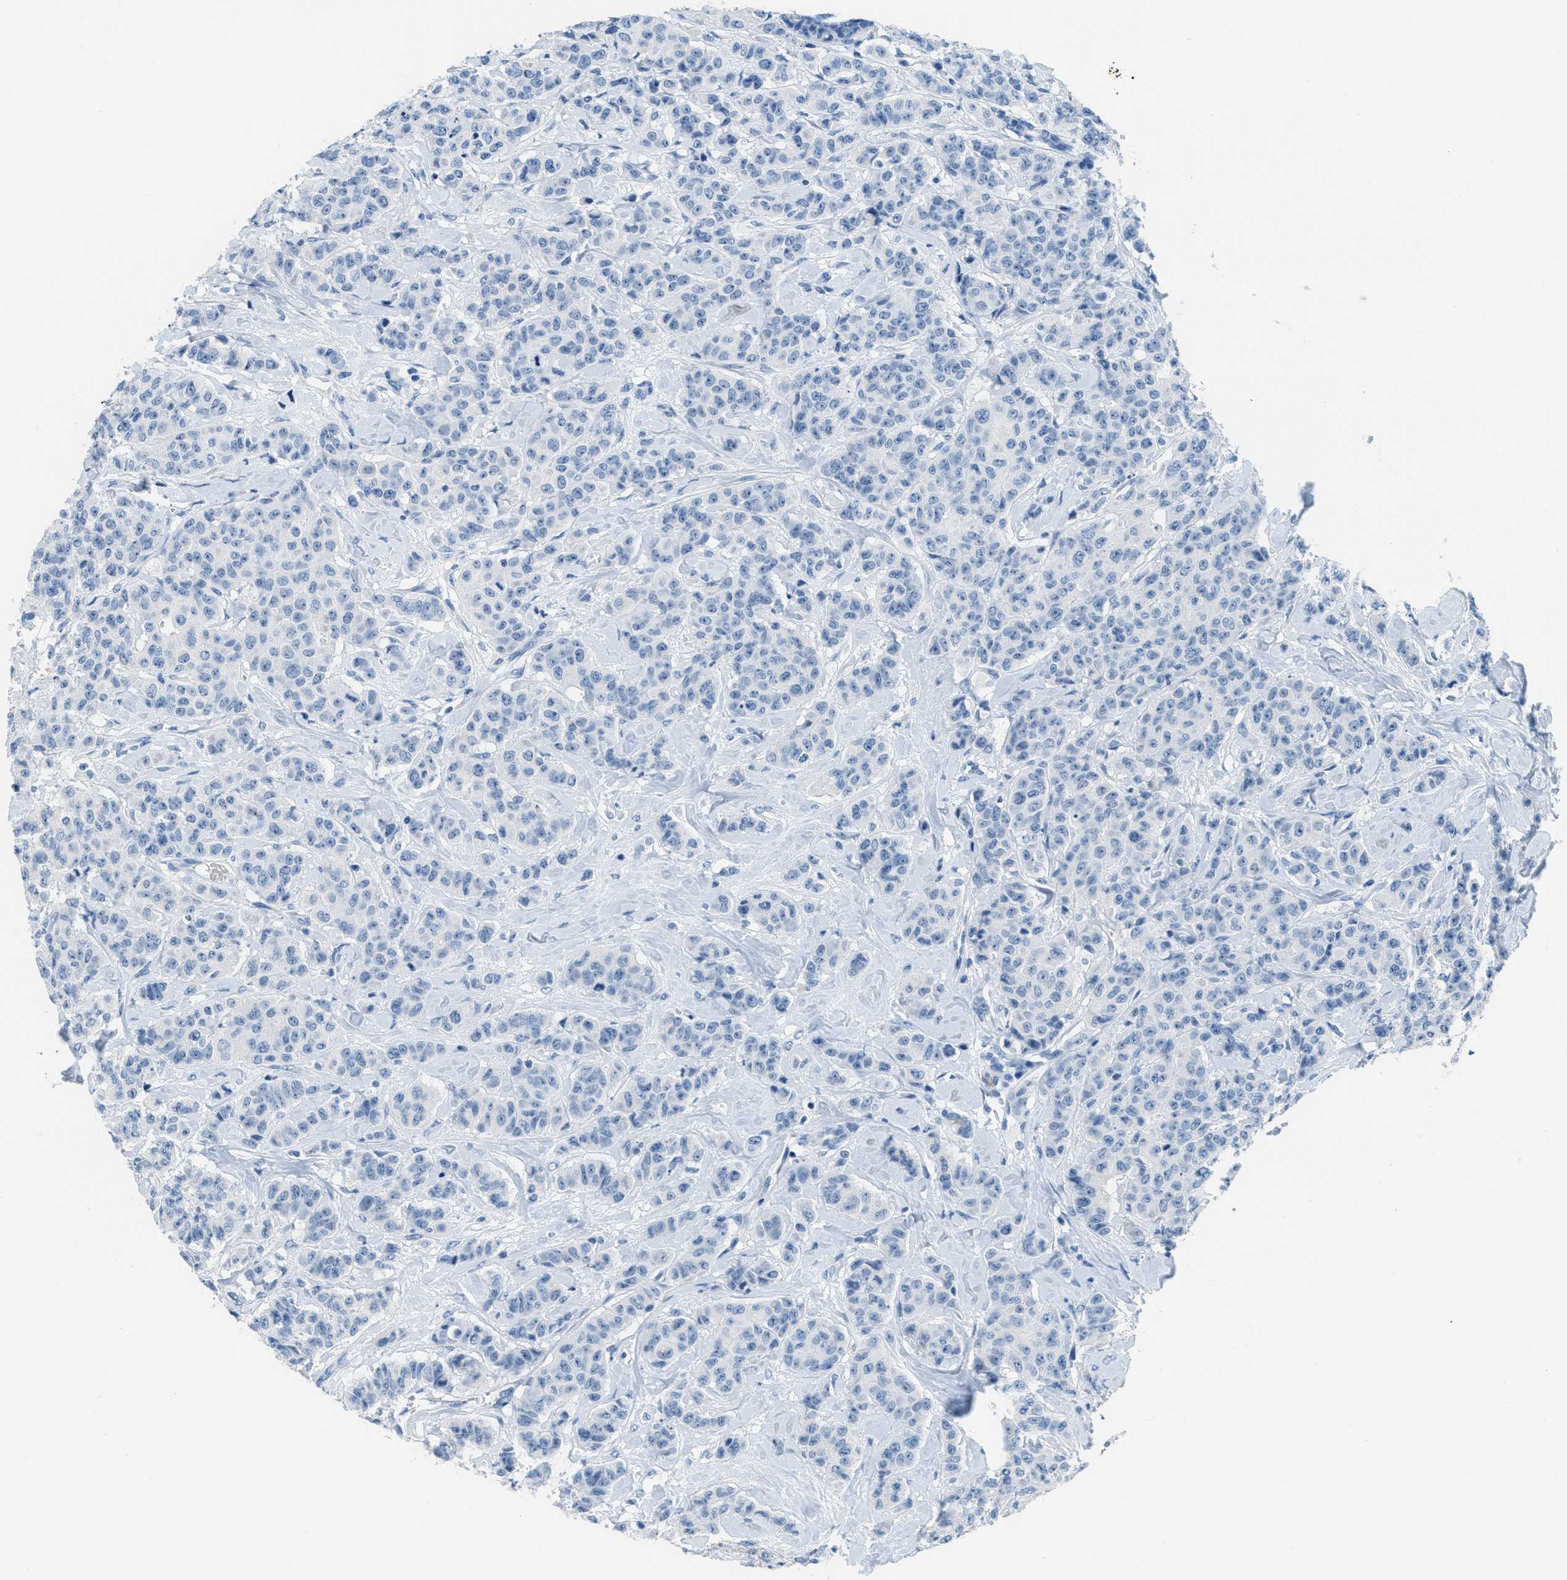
{"staining": {"intensity": "negative", "quantity": "none", "location": "none"}, "tissue": "breast cancer", "cell_type": "Tumor cells", "image_type": "cancer", "snomed": [{"axis": "morphology", "description": "Normal tissue, NOS"}, {"axis": "morphology", "description": "Duct carcinoma"}, {"axis": "topography", "description": "Breast"}], "caption": "High magnification brightfield microscopy of invasive ductal carcinoma (breast) stained with DAB (brown) and counterstained with hematoxylin (blue): tumor cells show no significant staining.", "gene": "MGARP", "patient": {"sex": "female", "age": 40}}